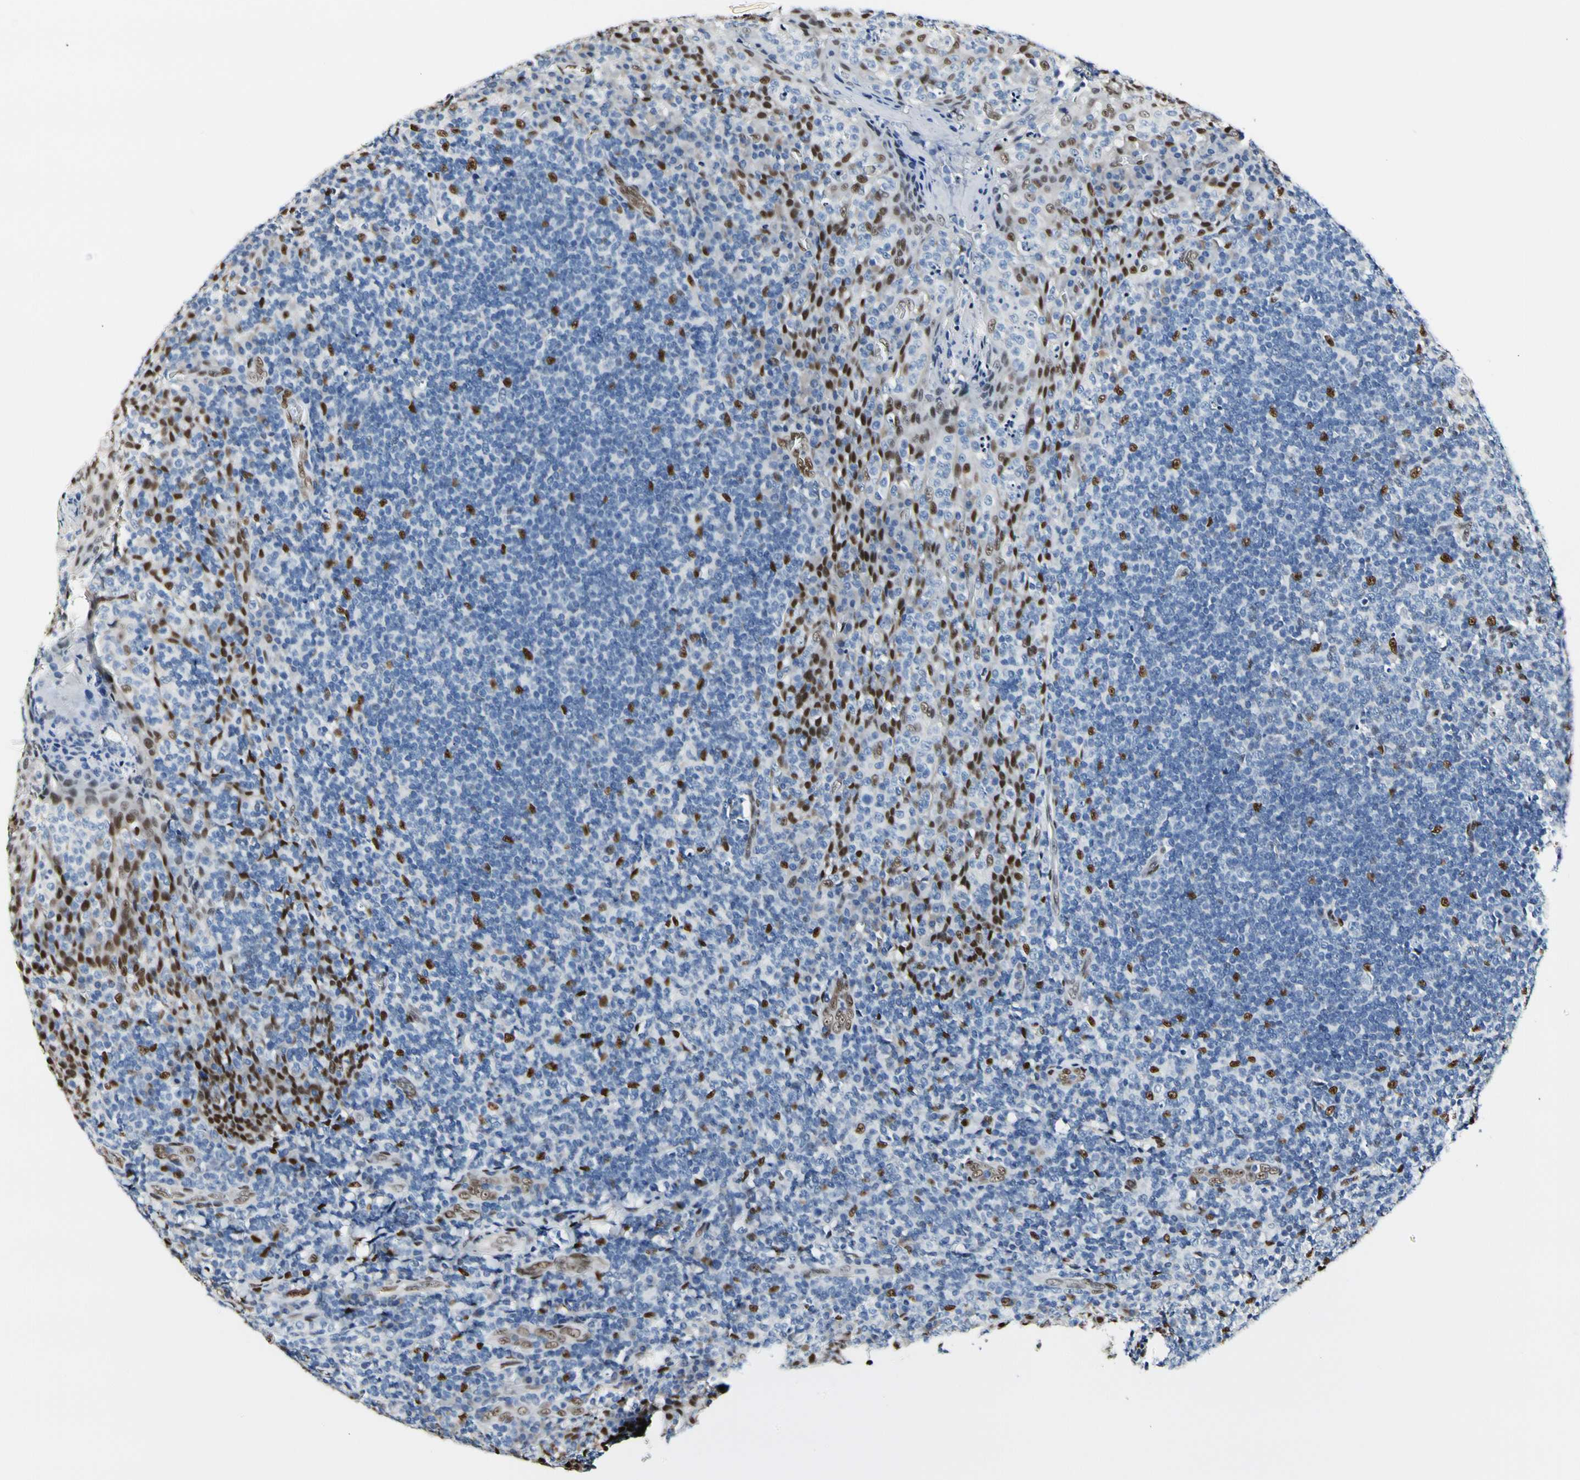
{"staining": {"intensity": "moderate", "quantity": "<25%", "location": "nuclear"}, "tissue": "tonsil", "cell_type": "Germinal center cells", "image_type": "normal", "snomed": [{"axis": "morphology", "description": "Normal tissue, NOS"}, {"axis": "topography", "description": "Tonsil"}], "caption": "Tonsil was stained to show a protein in brown. There is low levels of moderate nuclear positivity in approximately <25% of germinal center cells. (IHC, brightfield microscopy, high magnification).", "gene": "NFIA", "patient": {"sex": "male", "age": 17}}